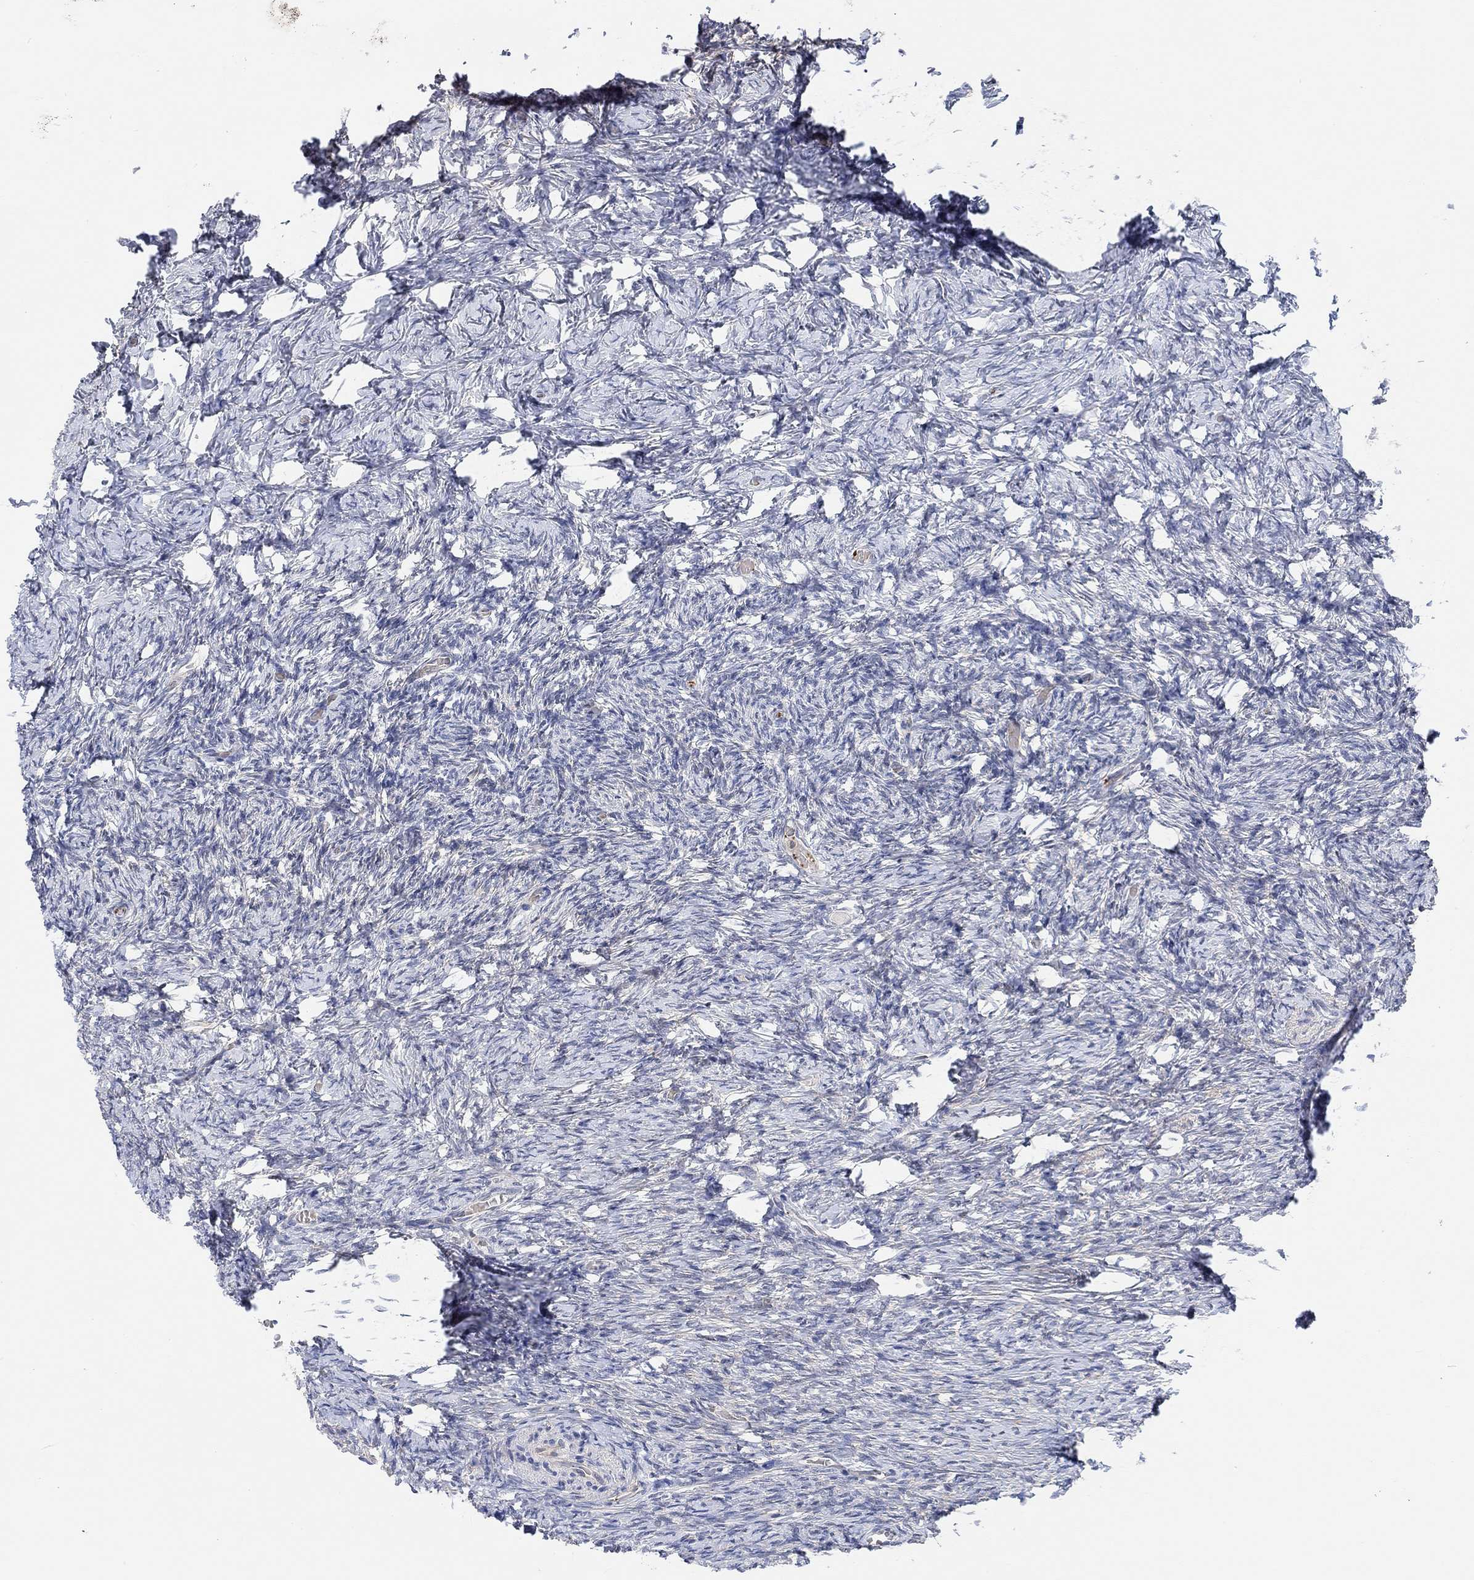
{"staining": {"intensity": "negative", "quantity": "none", "location": "none"}, "tissue": "ovary", "cell_type": "Ovarian stroma cells", "image_type": "normal", "snomed": [{"axis": "morphology", "description": "Normal tissue, NOS"}, {"axis": "topography", "description": "Ovary"}], "caption": "Immunohistochemical staining of benign ovary demonstrates no significant positivity in ovarian stroma cells. (Brightfield microscopy of DAB (3,3'-diaminobenzidine) immunohistochemistry at high magnification).", "gene": "PMFBP1", "patient": {"sex": "female", "age": 39}}